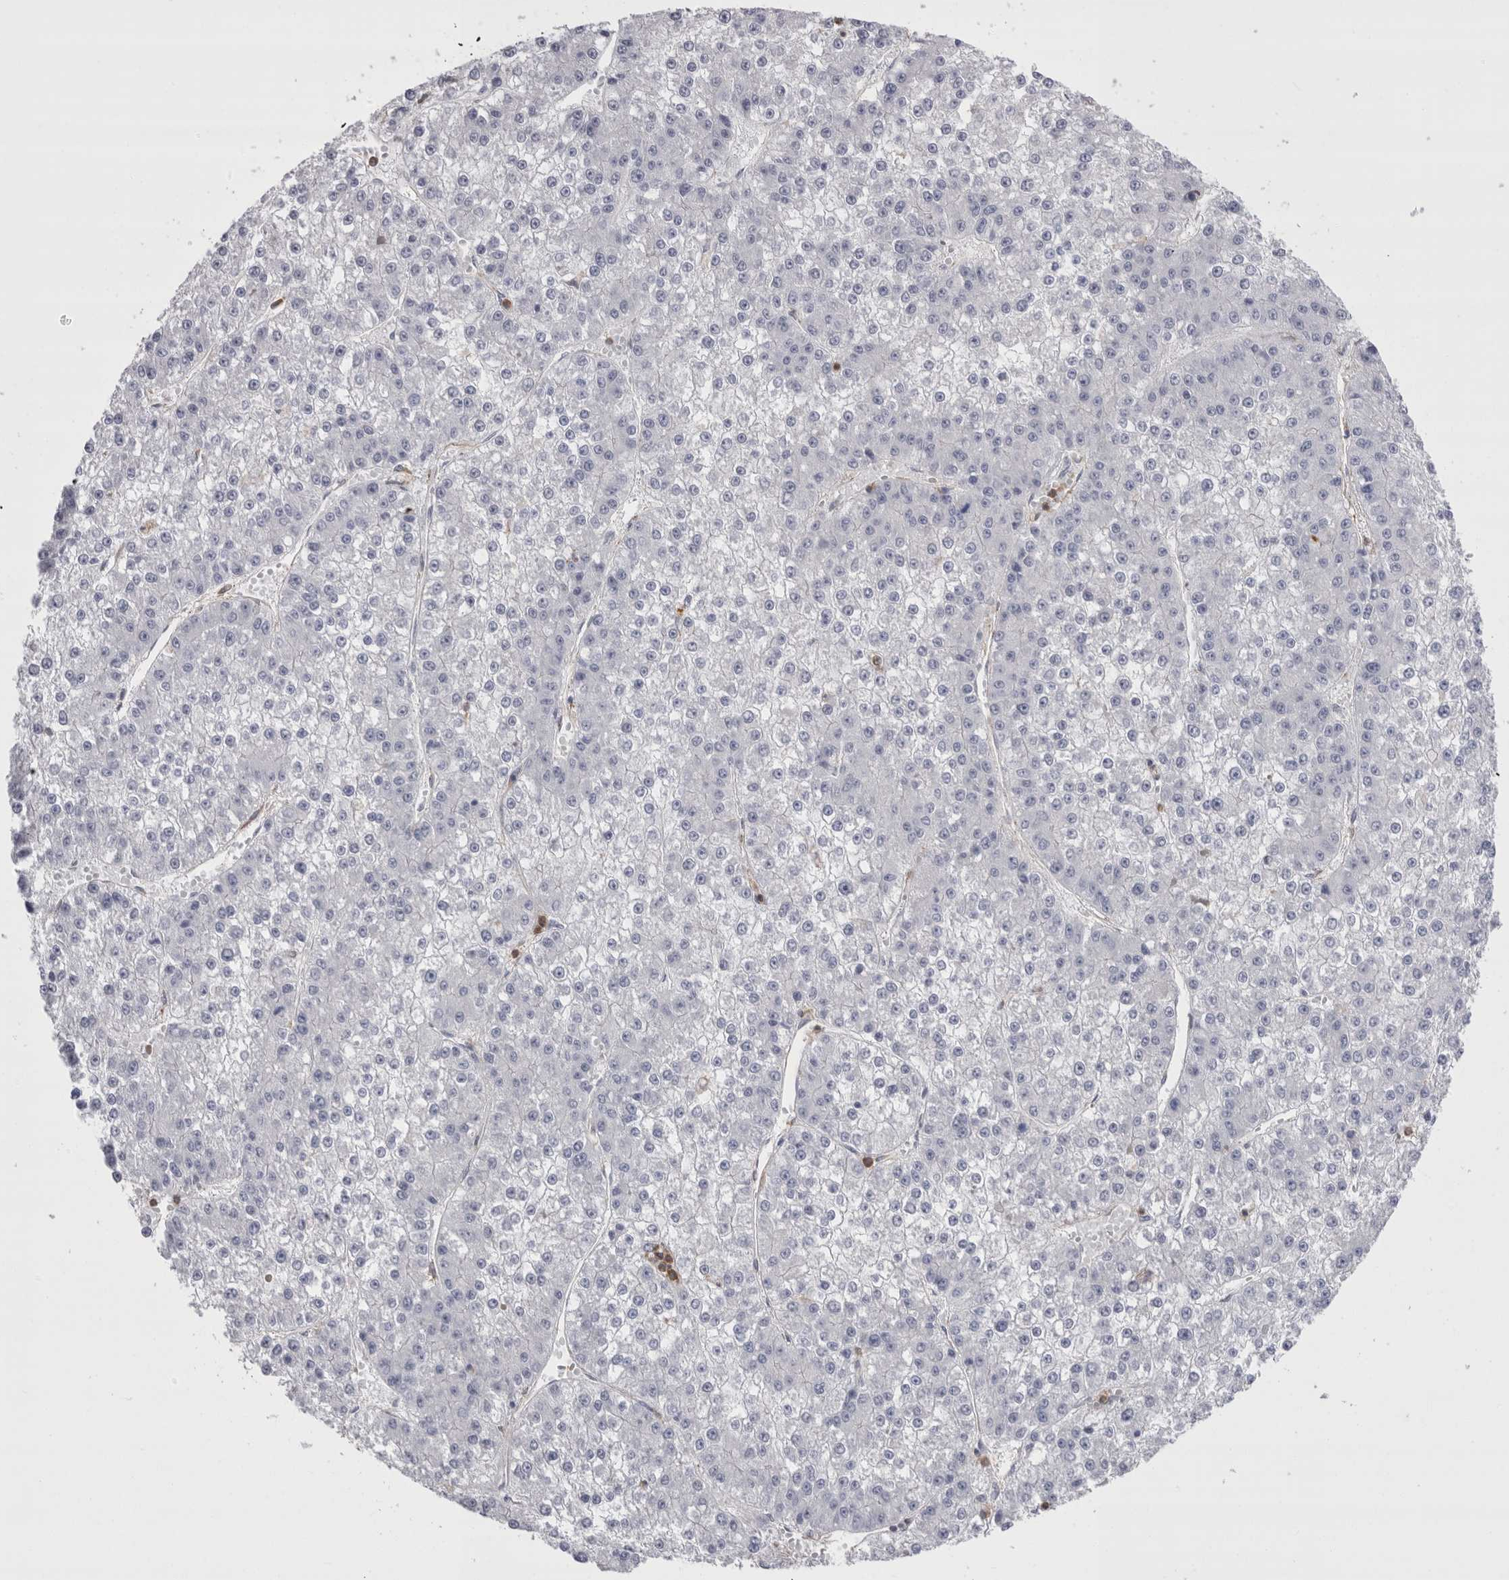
{"staining": {"intensity": "negative", "quantity": "none", "location": "none"}, "tissue": "liver cancer", "cell_type": "Tumor cells", "image_type": "cancer", "snomed": [{"axis": "morphology", "description": "Carcinoma, Hepatocellular, NOS"}, {"axis": "topography", "description": "Liver"}], "caption": "Human liver cancer (hepatocellular carcinoma) stained for a protein using IHC shows no expression in tumor cells.", "gene": "RAB11FIP1", "patient": {"sex": "female", "age": 73}}